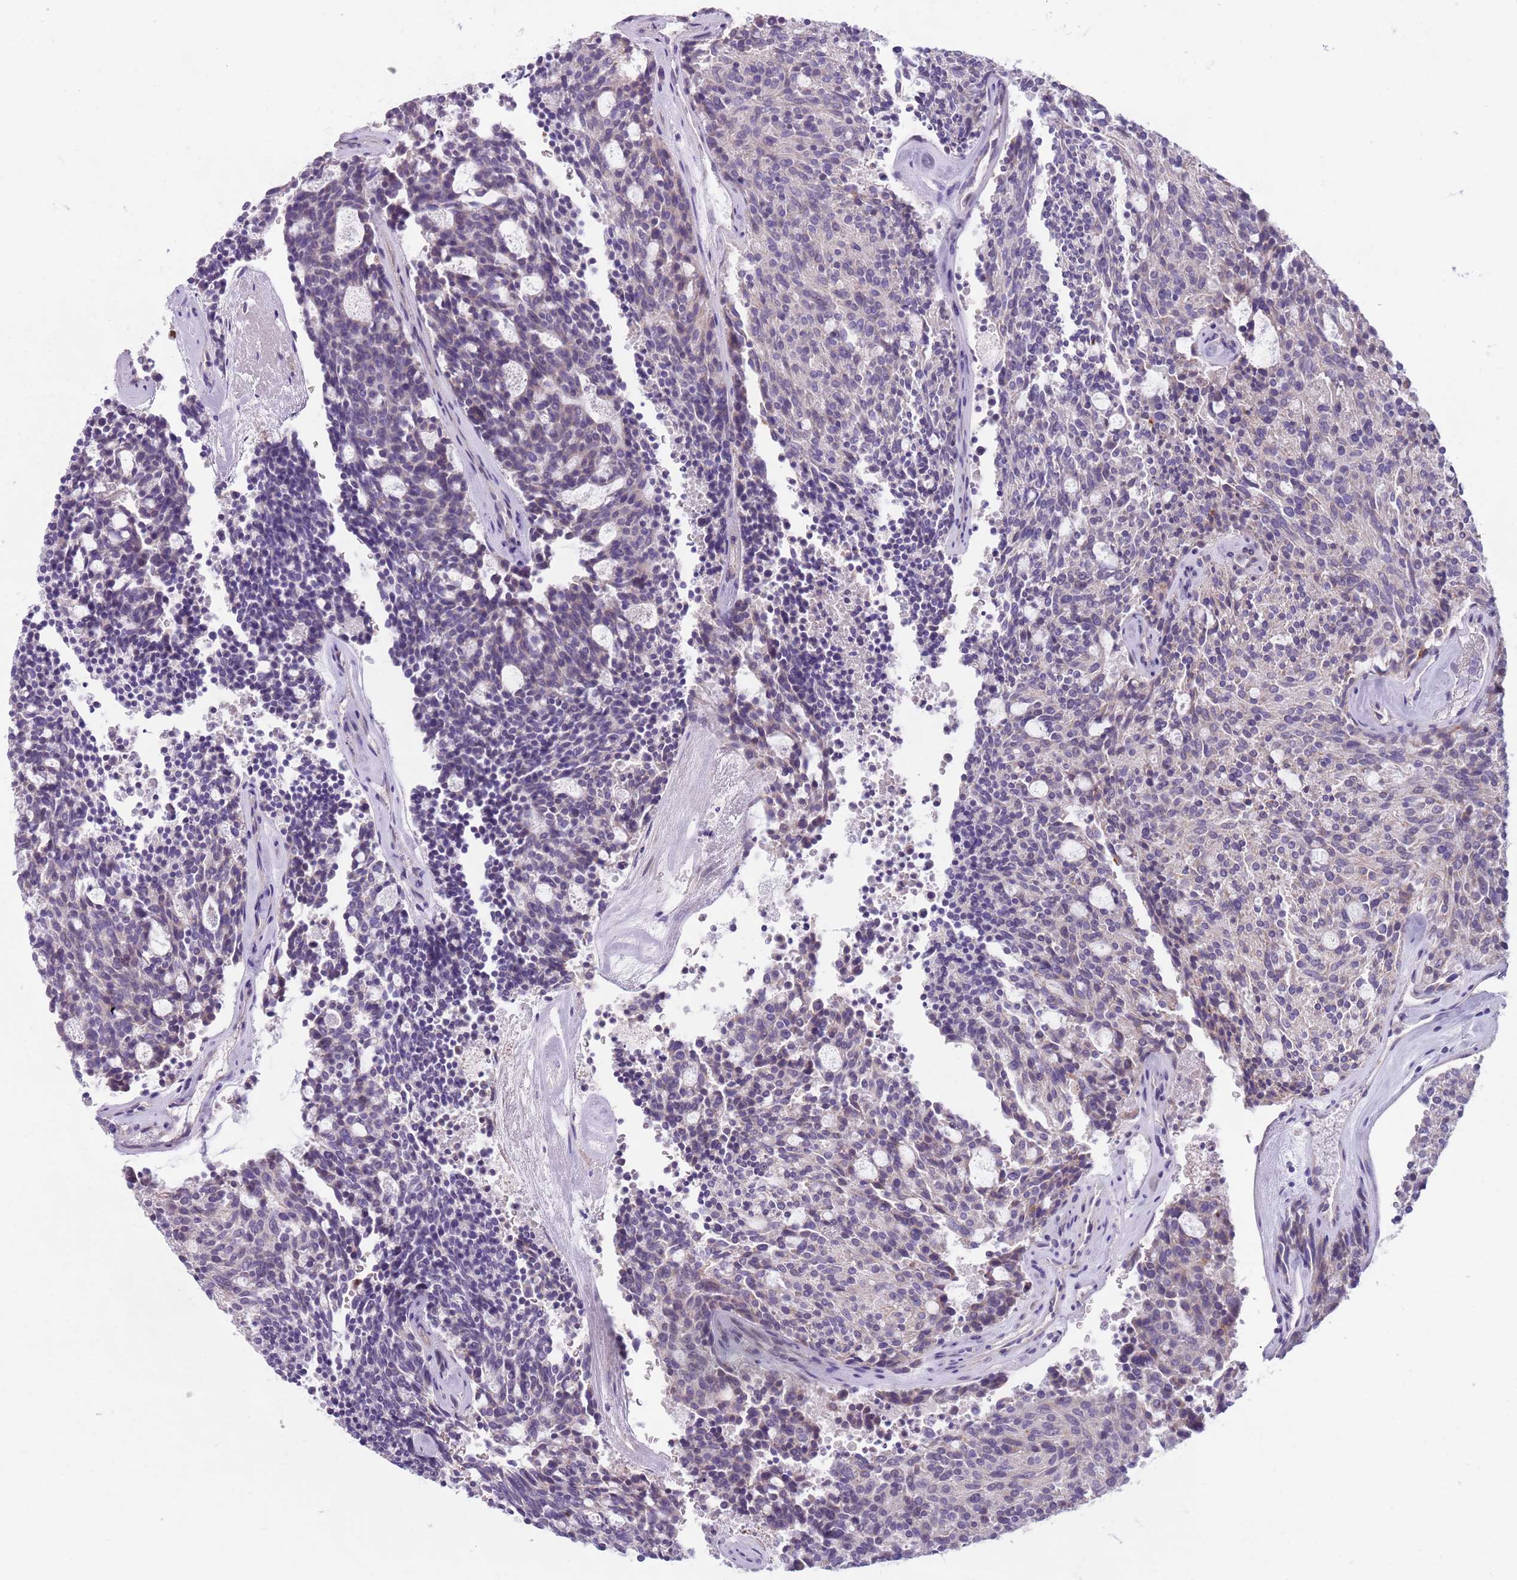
{"staining": {"intensity": "negative", "quantity": "none", "location": "none"}, "tissue": "carcinoid", "cell_type": "Tumor cells", "image_type": "cancer", "snomed": [{"axis": "morphology", "description": "Carcinoid, malignant, NOS"}, {"axis": "topography", "description": "Pancreas"}], "caption": "Protein analysis of carcinoid (malignant) reveals no significant expression in tumor cells. (DAB immunohistochemistry (IHC) visualized using brightfield microscopy, high magnification).", "gene": "ADCY7", "patient": {"sex": "female", "age": 54}}